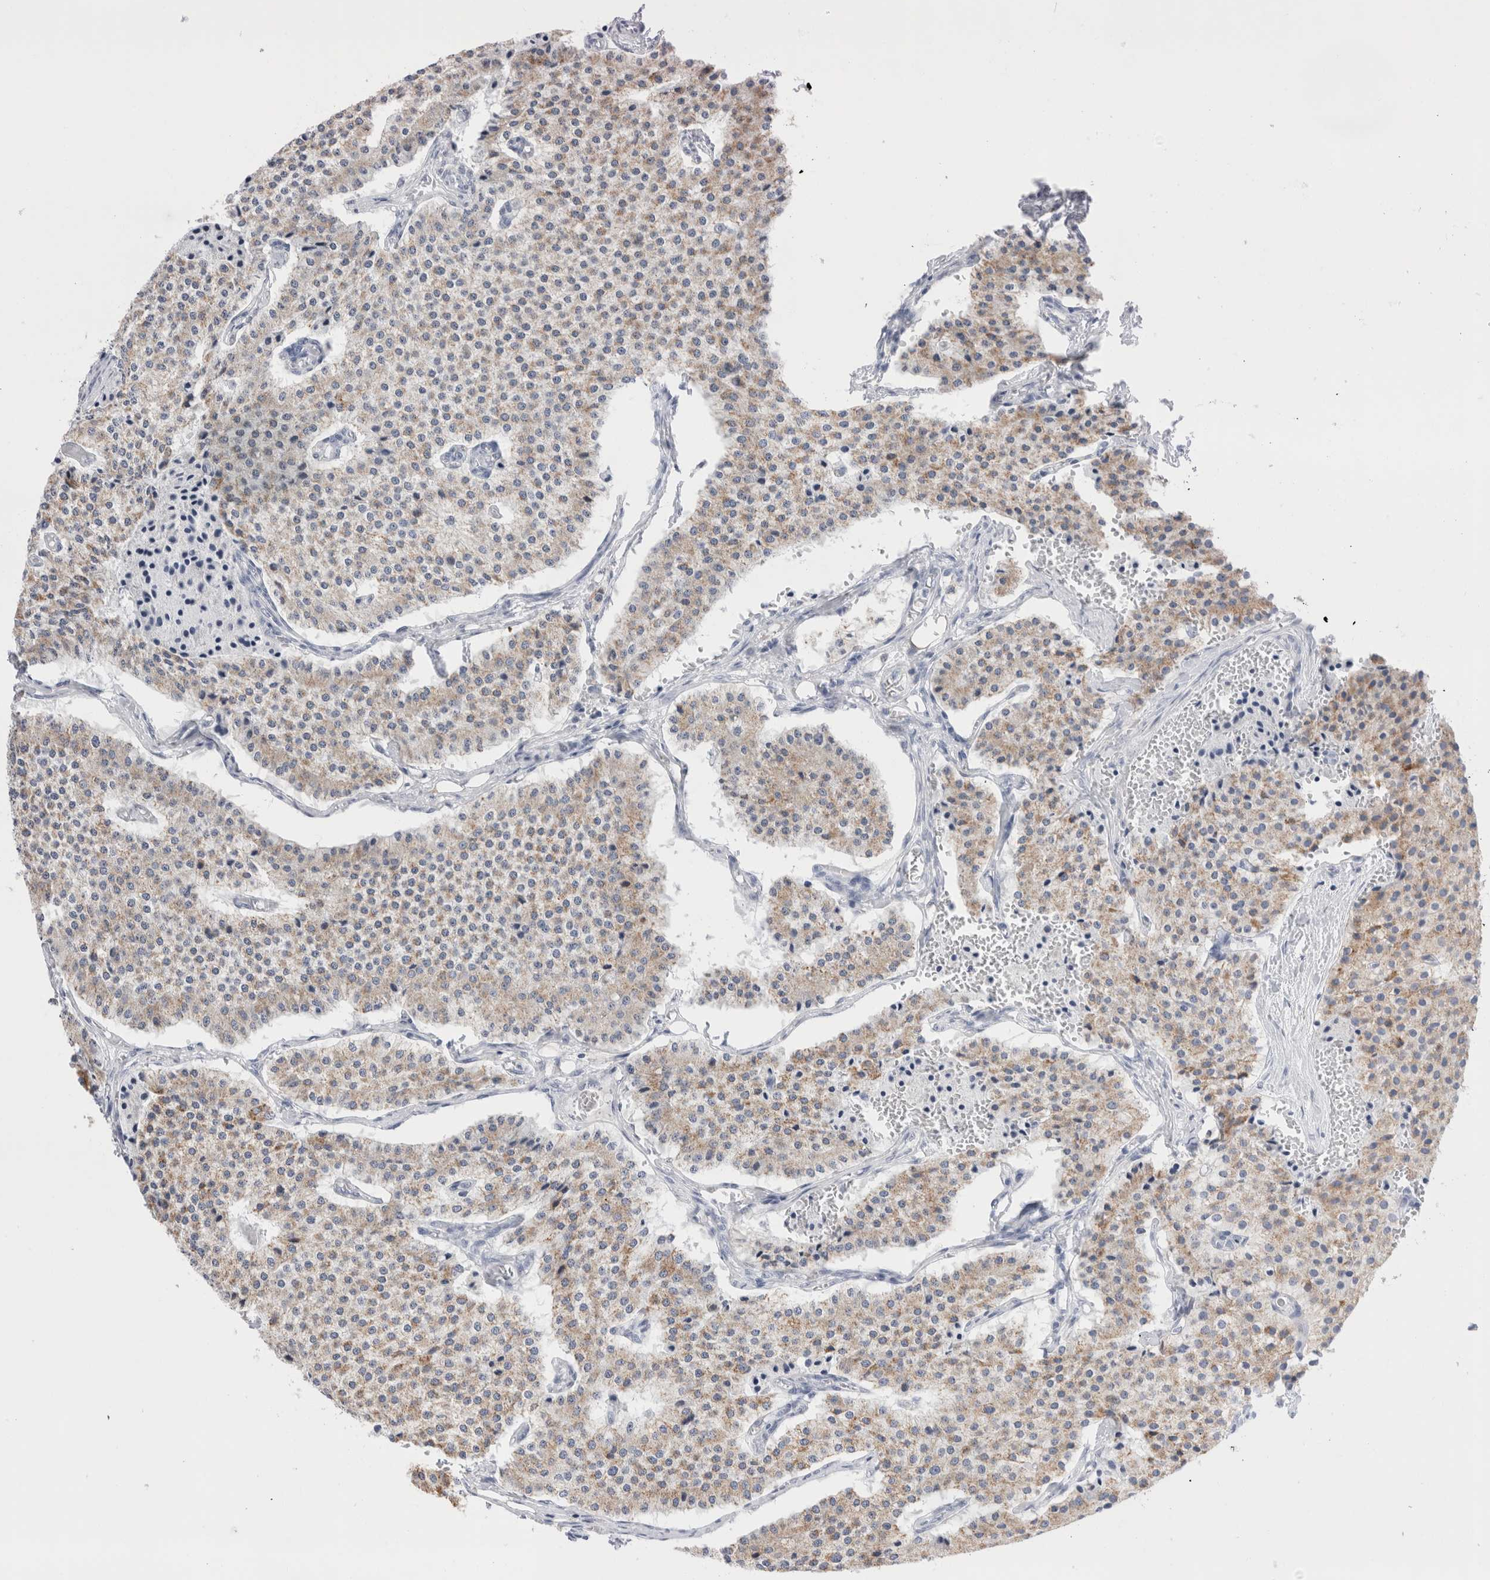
{"staining": {"intensity": "moderate", "quantity": ">75%", "location": "cytoplasmic/membranous"}, "tissue": "carcinoid", "cell_type": "Tumor cells", "image_type": "cancer", "snomed": [{"axis": "morphology", "description": "Carcinoid, malignant, NOS"}, {"axis": "topography", "description": "Colon"}], "caption": "IHC photomicrograph of neoplastic tissue: carcinoid stained using immunohistochemistry (IHC) shows medium levels of moderate protein expression localized specifically in the cytoplasmic/membranous of tumor cells, appearing as a cytoplasmic/membranous brown color.", "gene": "ECHDC2", "patient": {"sex": "female", "age": 52}}